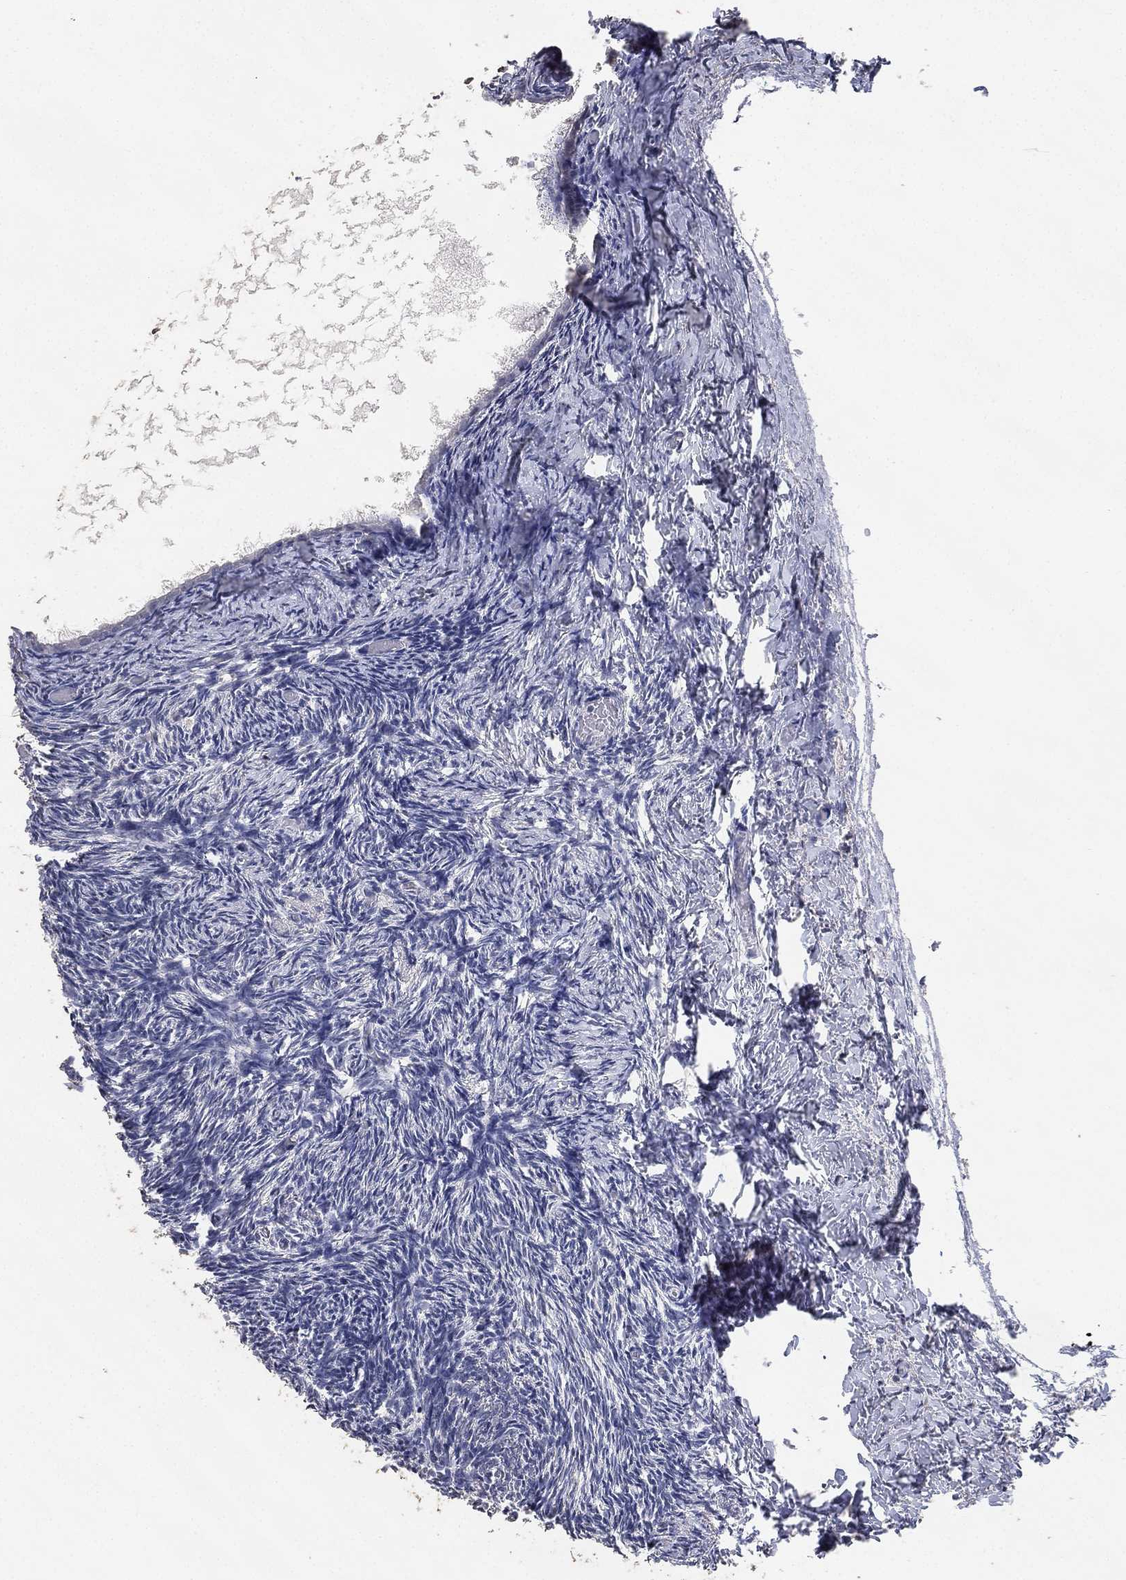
{"staining": {"intensity": "negative", "quantity": "none", "location": "none"}, "tissue": "ovary", "cell_type": "Ovarian stroma cells", "image_type": "normal", "snomed": [{"axis": "morphology", "description": "Normal tissue, NOS"}, {"axis": "topography", "description": "Ovary"}], "caption": "This histopathology image is of unremarkable ovary stained with immunohistochemistry (IHC) to label a protein in brown with the nuclei are counter-stained blue. There is no positivity in ovarian stroma cells.", "gene": "DSG1", "patient": {"sex": "female", "age": 39}}